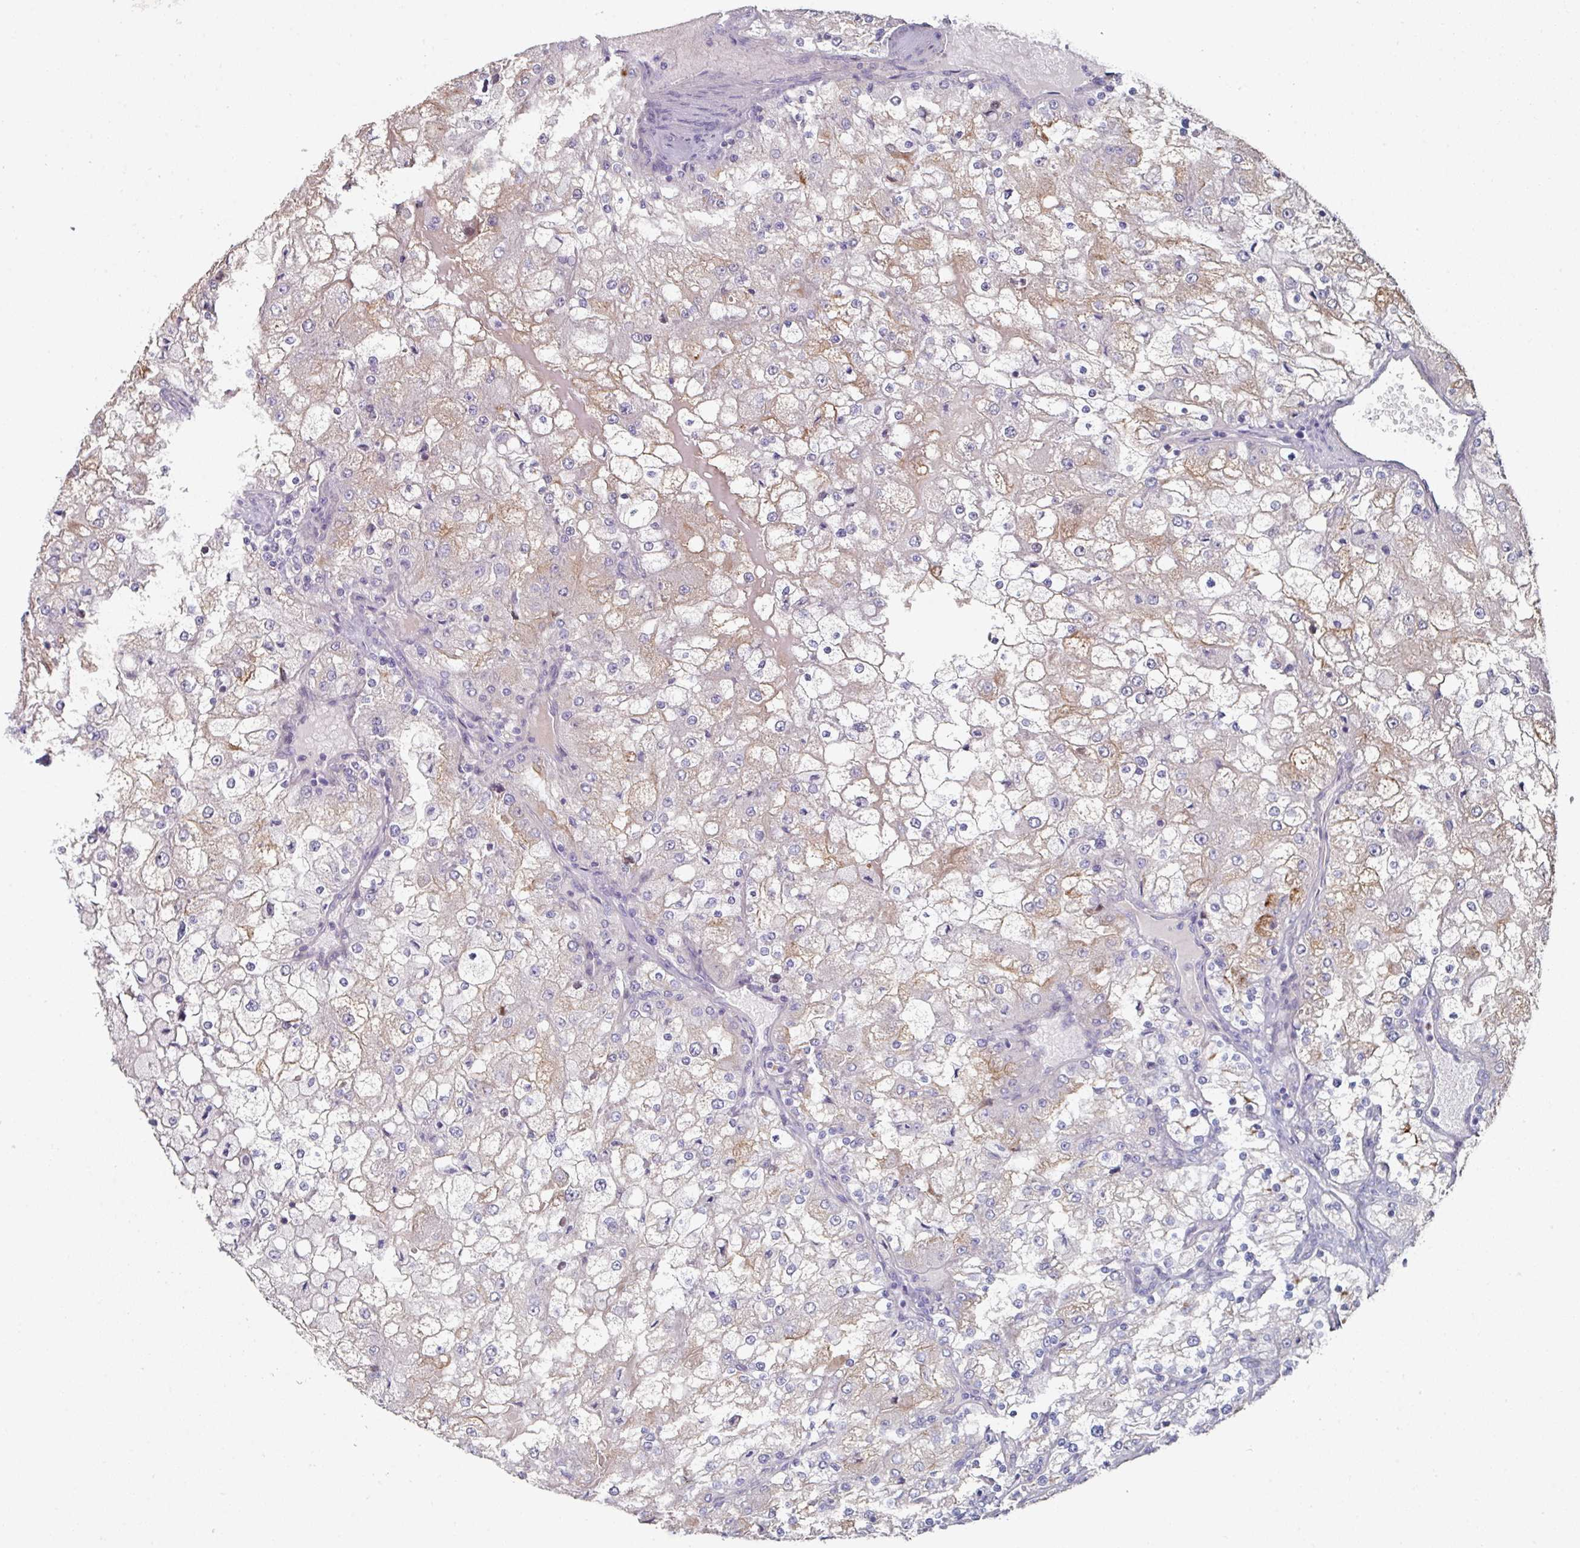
{"staining": {"intensity": "negative", "quantity": "none", "location": "none"}, "tissue": "renal cancer", "cell_type": "Tumor cells", "image_type": "cancer", "snomed": [{"axis": "morphology", "description": "Adenocarcinoma, NOS"}, {"axis": "topography", "description": "Kidney"}], "caption": "Immunohistochemistry (IHC) micrograph of neoplastic tissue: human renal cancer stained with DAB (3,3'-diaminobenzidine) displays no significant protein expression in tumor cells. The staining is performed using DAB brown chromogen with nuclei counter-stained in using hematoxylin.", "gene": "WSB2", "patient": {"sex": "female", "age": 74}}